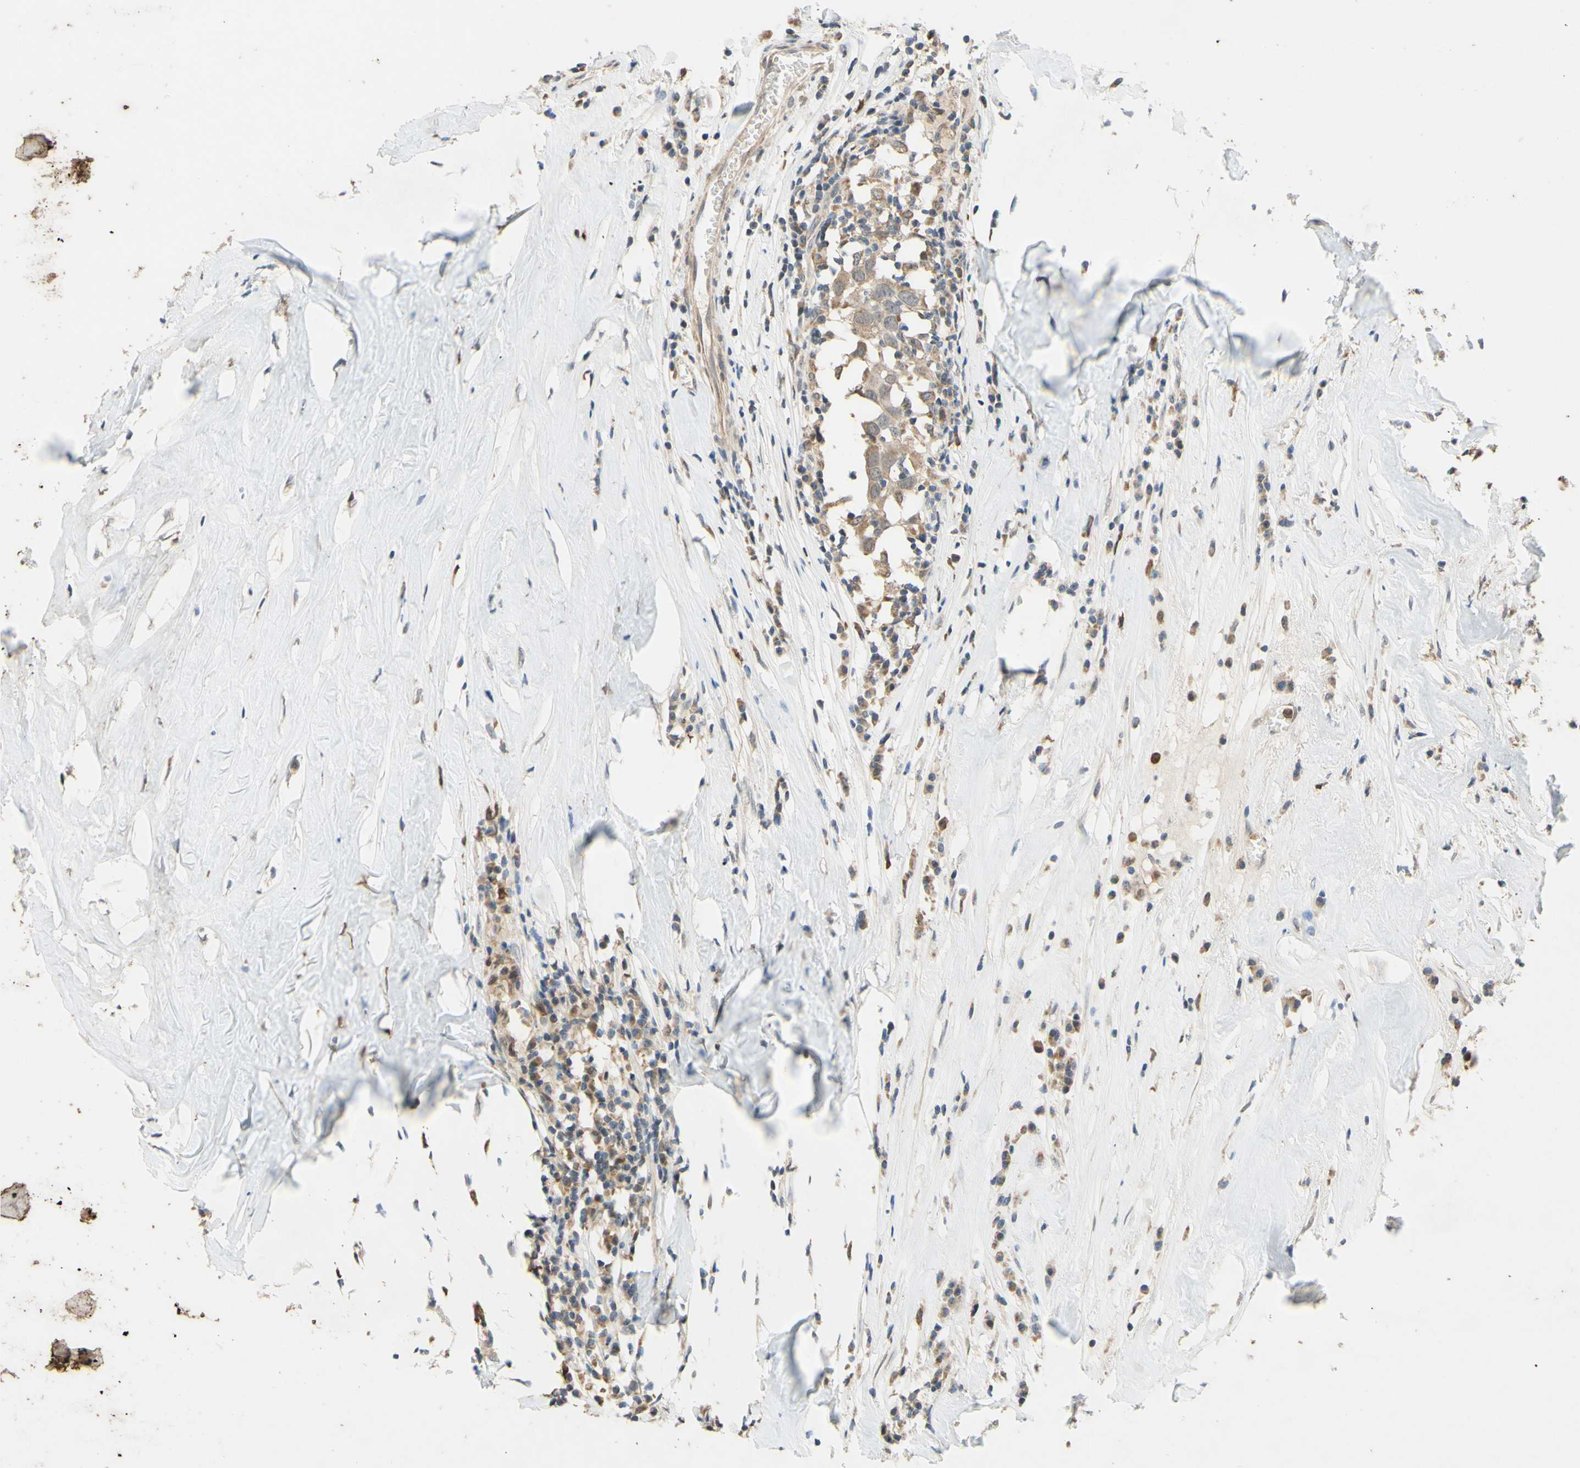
{"staining": {"intensity": "weak", "quantity": ">75%", "location": "cytoplasmic/membranous"}, "tissue": "head and neck cancer", "cell_type": "Tumor cells", "image_type": "cancer", "snomed": [{"axis": "morphology", "description": "Adenocarcinoma, NOS"}, {"axis": "topography", "description": "Salivary gland"}, {"axis": "topography", "description": "Head-Neck"}], "caption": "IHC histopathology image of human head and neck cancer stained for a protein (brown), which reveals low levels of weak cytoplasmic/membranous expression in approximately >75% of tumor cells.", "gene": "GATA1", "patient": {"sex": "female", "age": 65}}